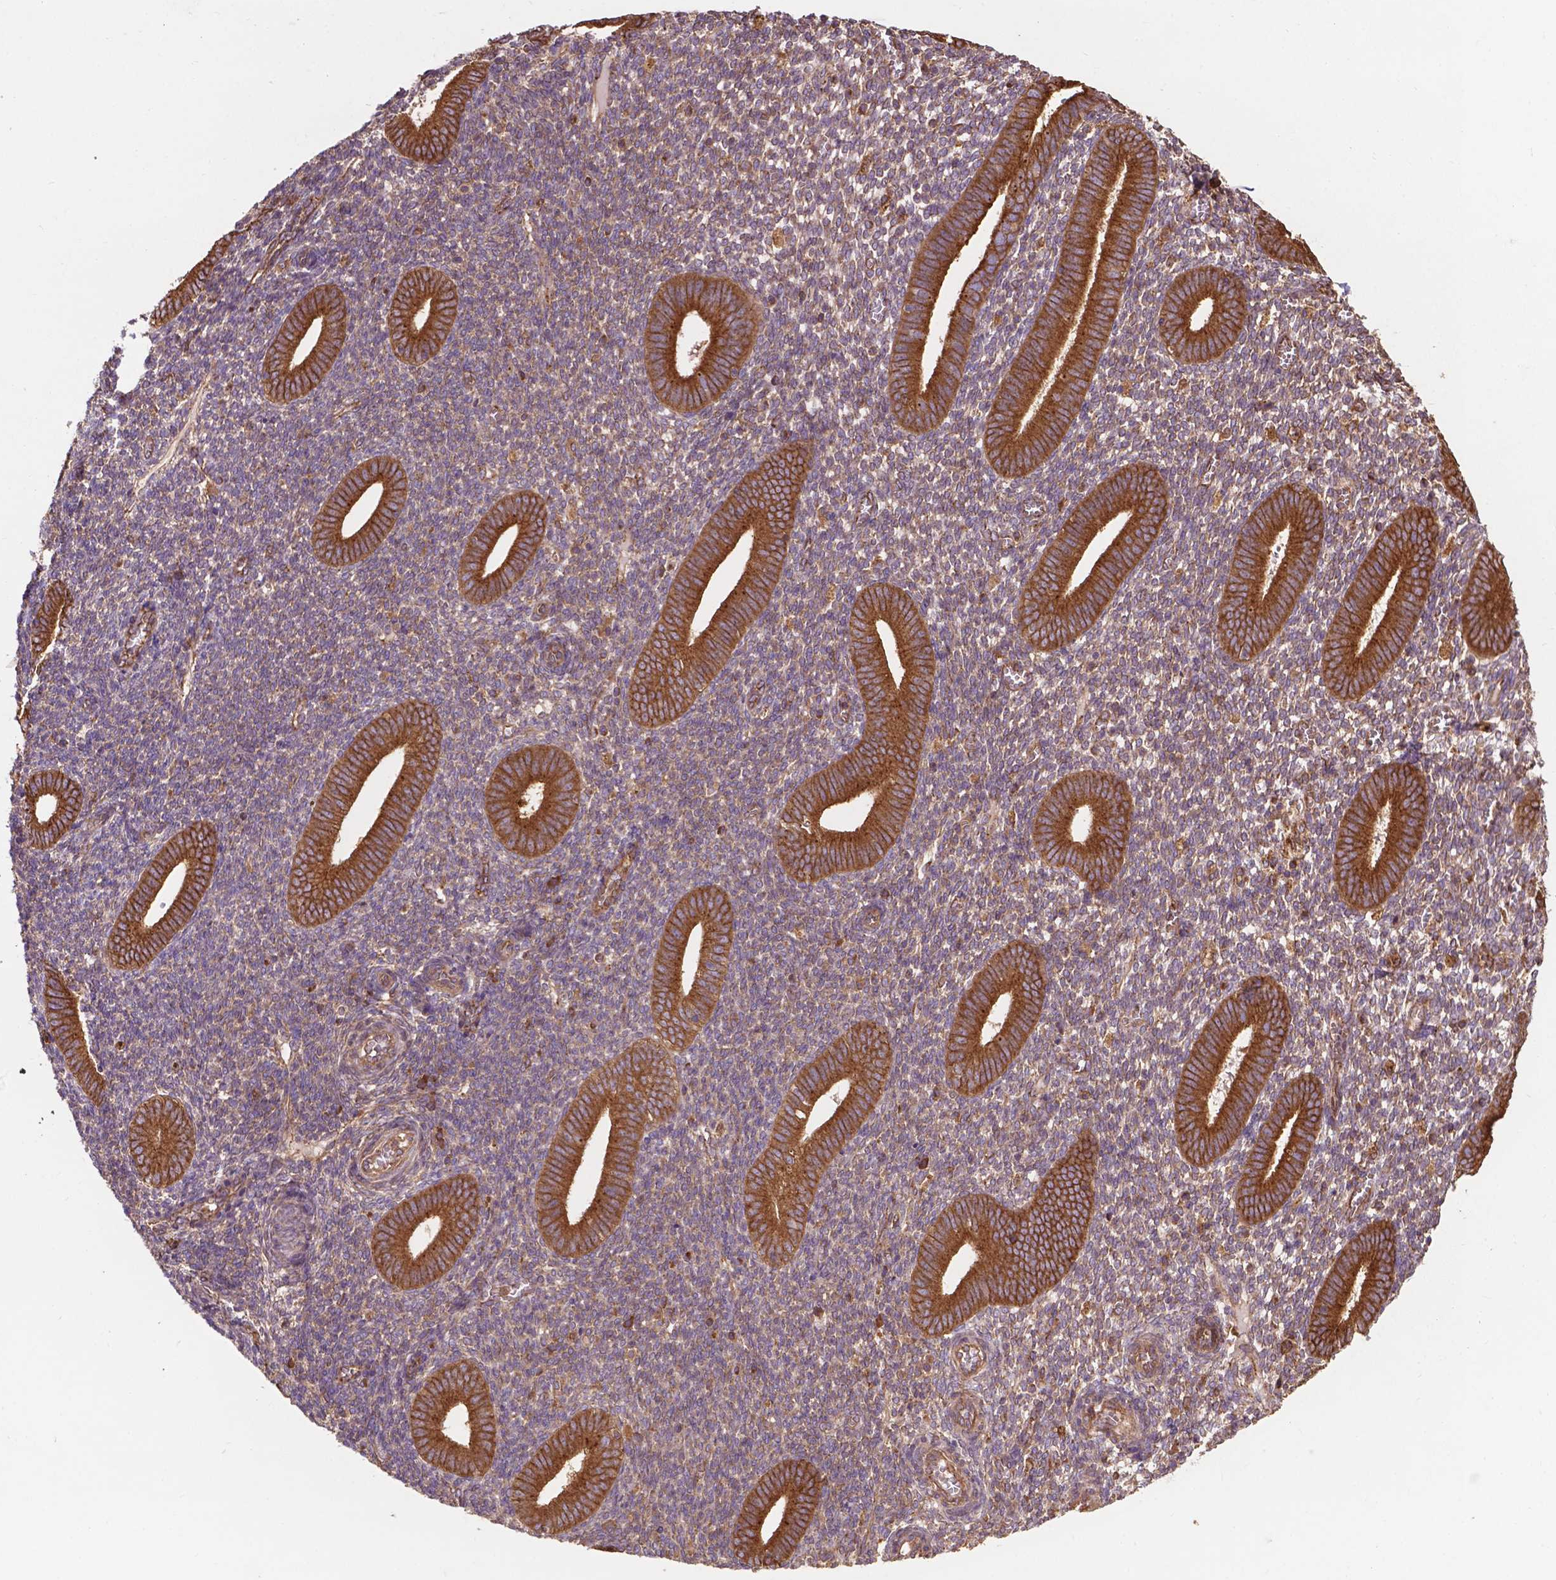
{"staining": {"intensity": "weak", "quantity": "25%-75%", "location": "cytoplasmic/membranous"}, "tissue": "endometrium", "cell_type": "Cells in endometrial stroma", "image_type": "normal", "snomed": [{"axis": "morphology", "description": "Normal tissue, NOS"}, {"axis": "topography", "description": "Endometrium"}], "caption": "Cells in endometrial stroma display weak cytoplasmic/membranous positivity in about 25%-75% of cells in benign endometrium.", "gene": "CCDC71L", "patient": {"sex": "female", "age": 25}}